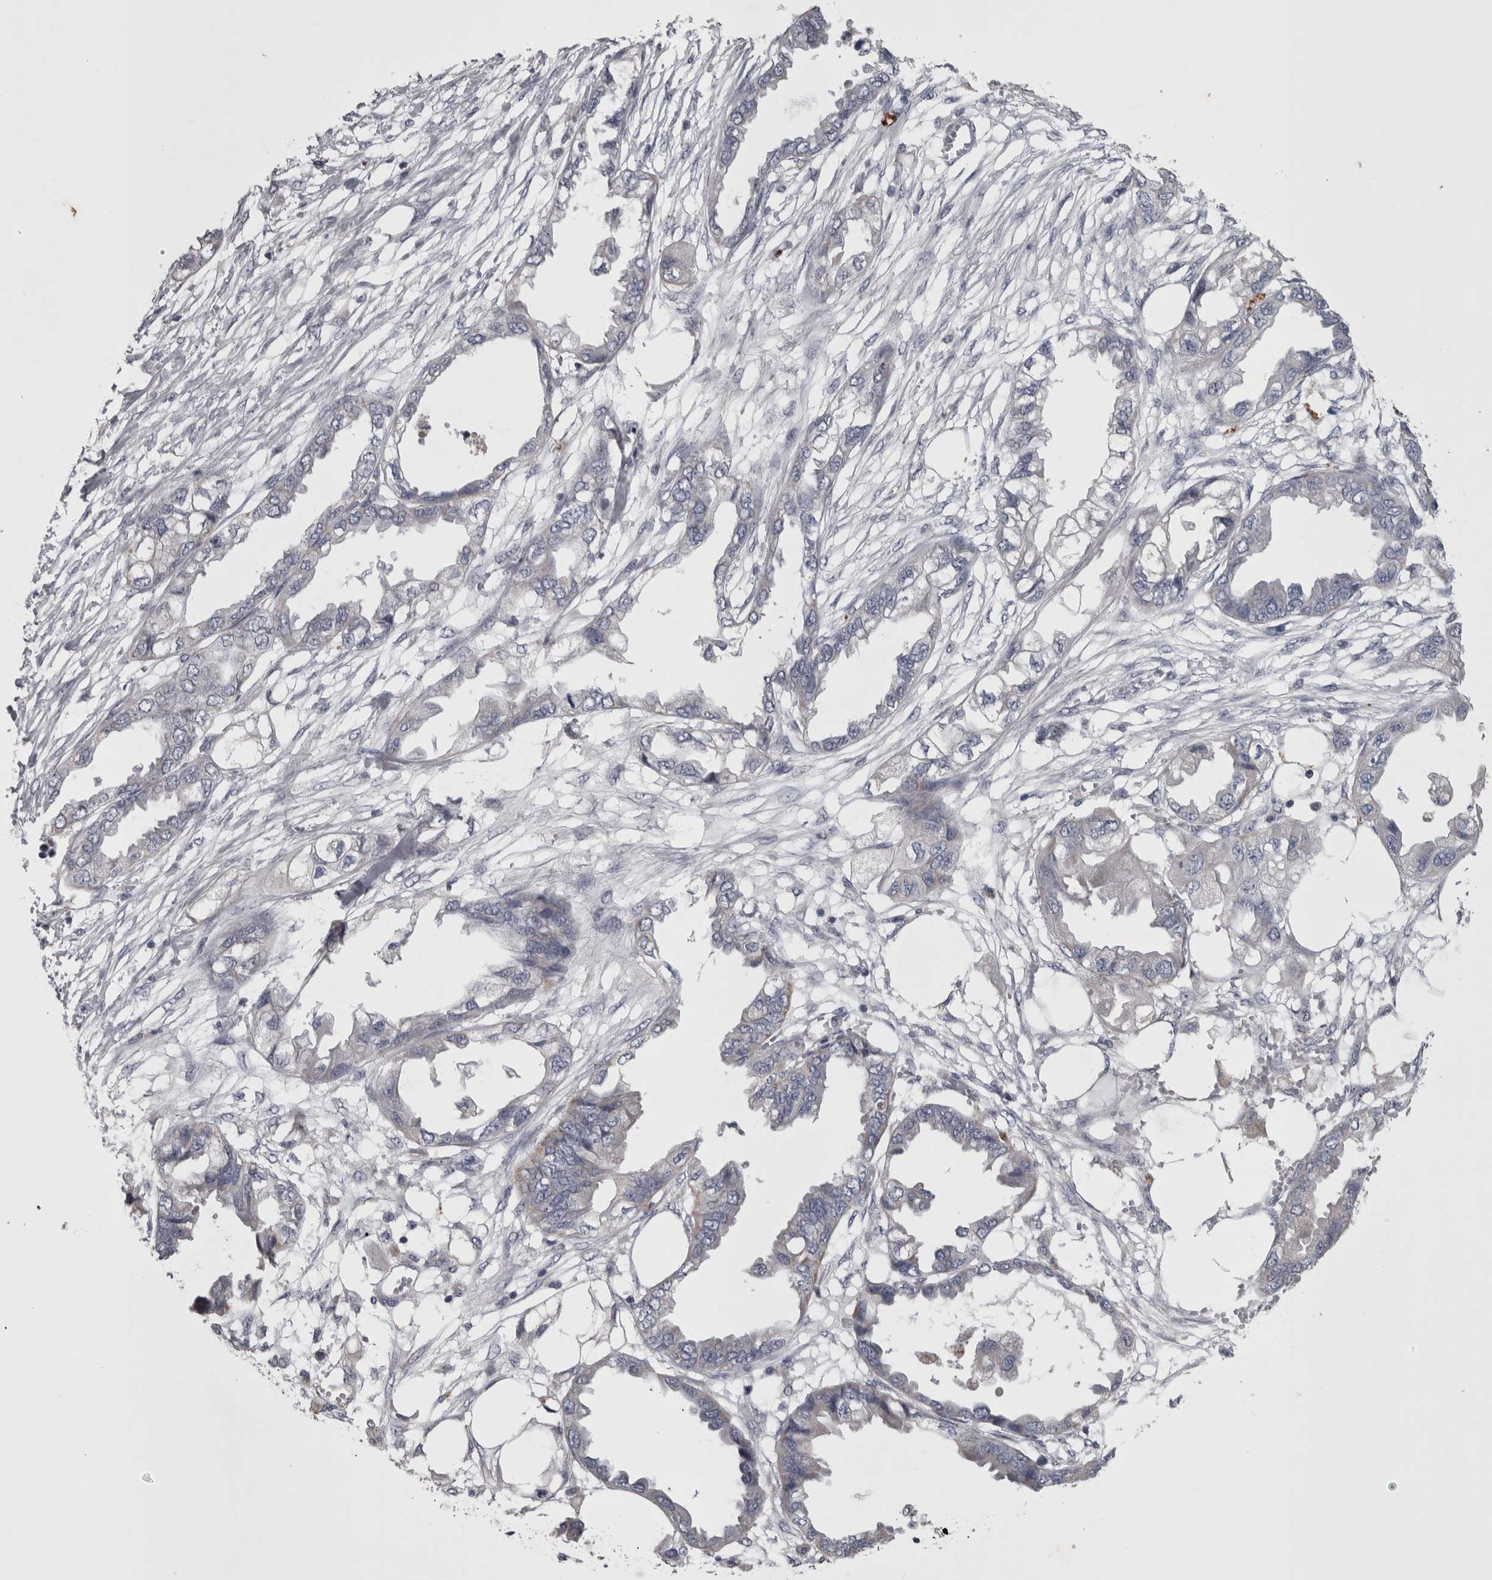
{"staining": {"intensity": "negative", "quantity": "none", "location": "none"}, "tissue": "endometrial cancer", "cell_type": "Tumor cells", "image_type": "cancer", "snomed": [{"axis": "morphology", "description": "Adenocarcinoma, NOS"}, {"axis": "morphology", "description": "Adenocarcinoma, metastatic, NOS"}, {"axis": "topography", "description": "Adipose tissue"}, {"axis": "topography", "description": "Endometrium"}], "caption": "Tumor cells are negative for brown protein staining in endometrial cancer.", "gene": "DBT", "patient": {"sex": "female", "age": 67}}